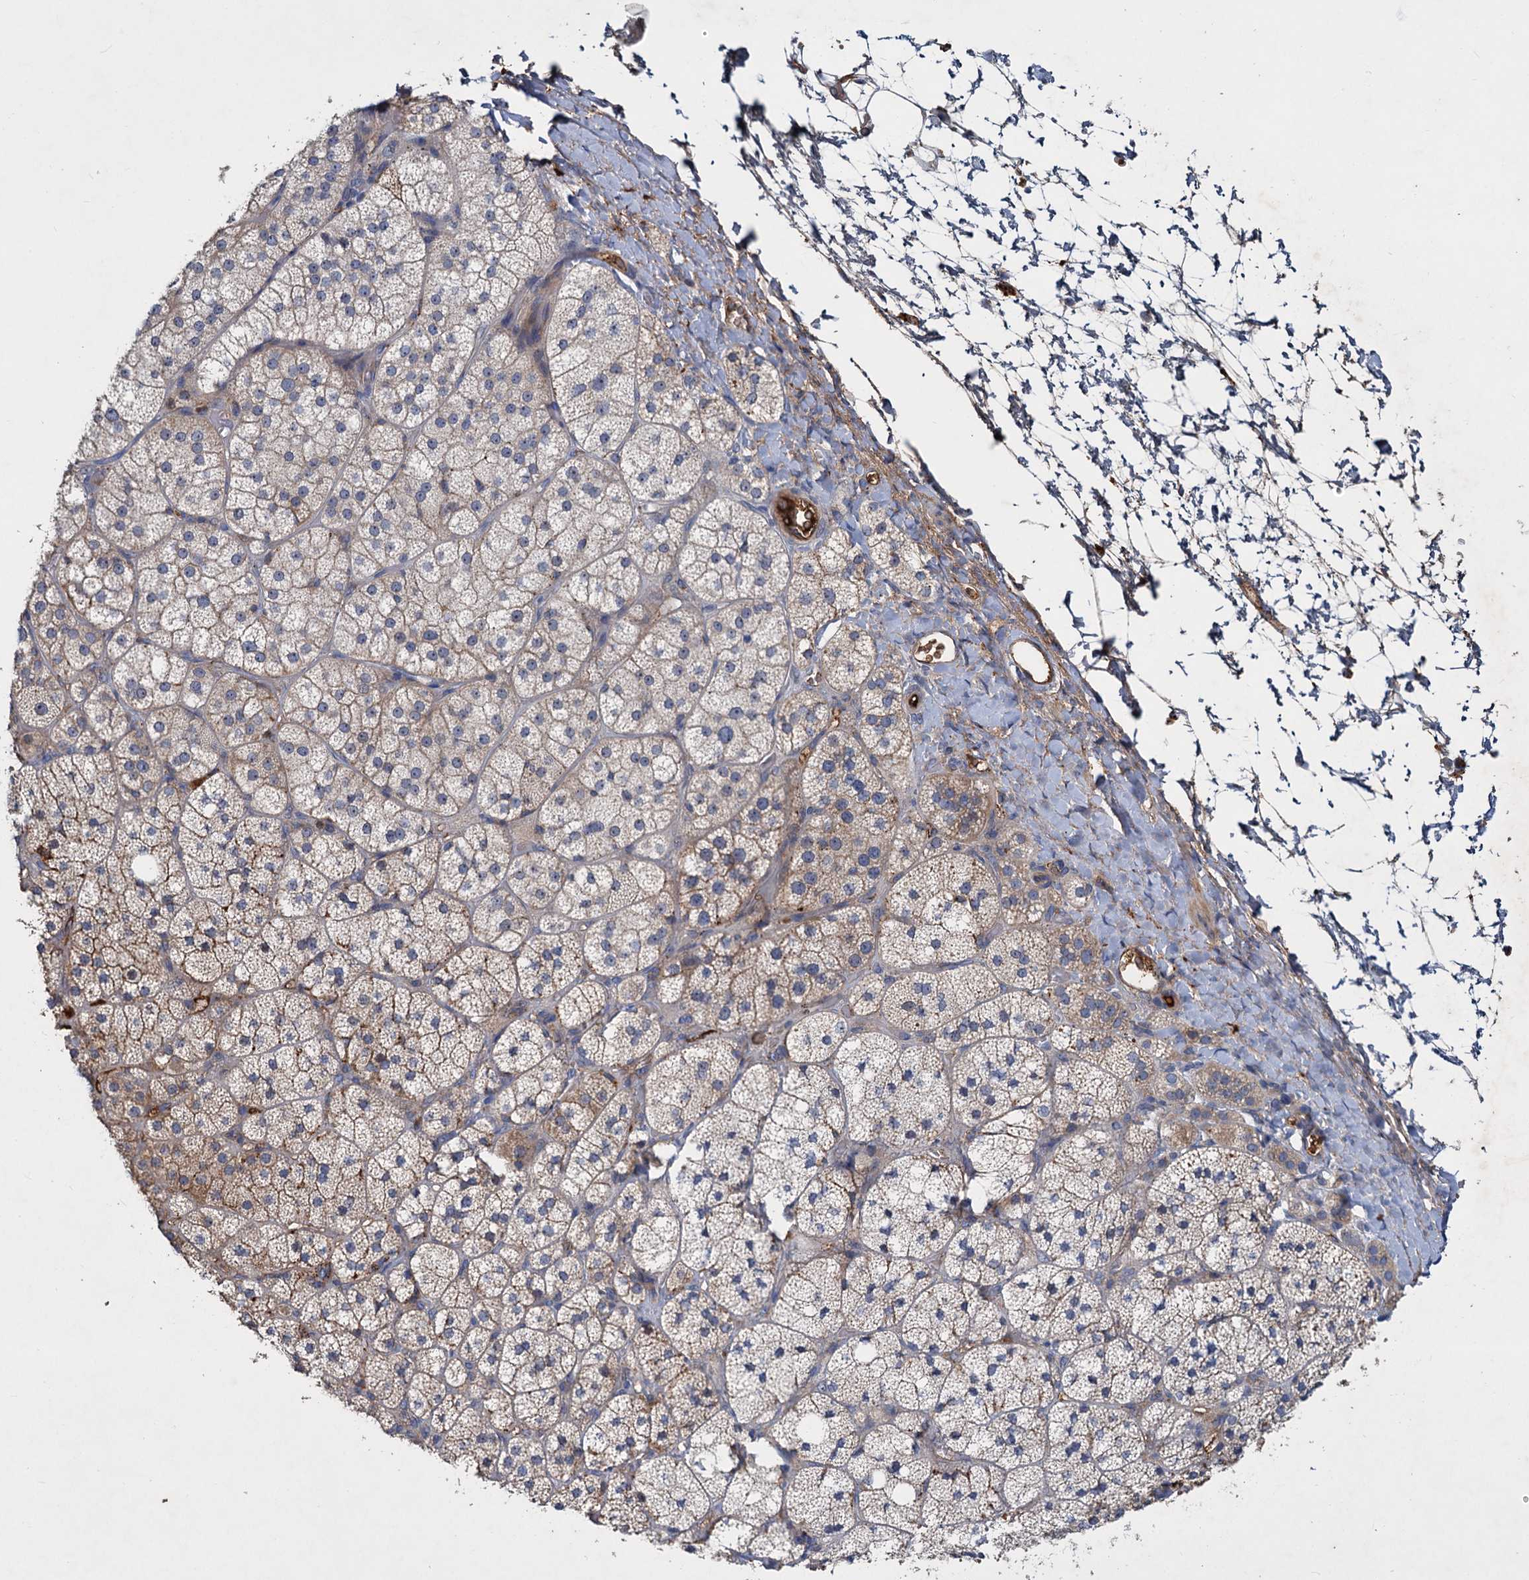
{"staining": {"intensity": "moderate", "quantity": "<25%", "location": "cytoplasmic/membranous"}, "tissue": "adrenal gland", "cell_type": "Glandular cells", "image_type": "normal", "snomed": [{"axis": "morphology", "description": "Normal tissue, NOS"}, {"axis": "topography", "description": "Adrenal gland"}], "caption": "Moderate cytoplasmic/membranous protein positivity is appreciated in about <25% of glandular cells in adrenal gland. Using DAB (3,3'-diaminobenzidine) (brown) and hematoxylin (blue) stains, captured at high magnification using brightfield microscopy.", "gene": "CHRD", "patient": {"sex": "male", "age": 61}}